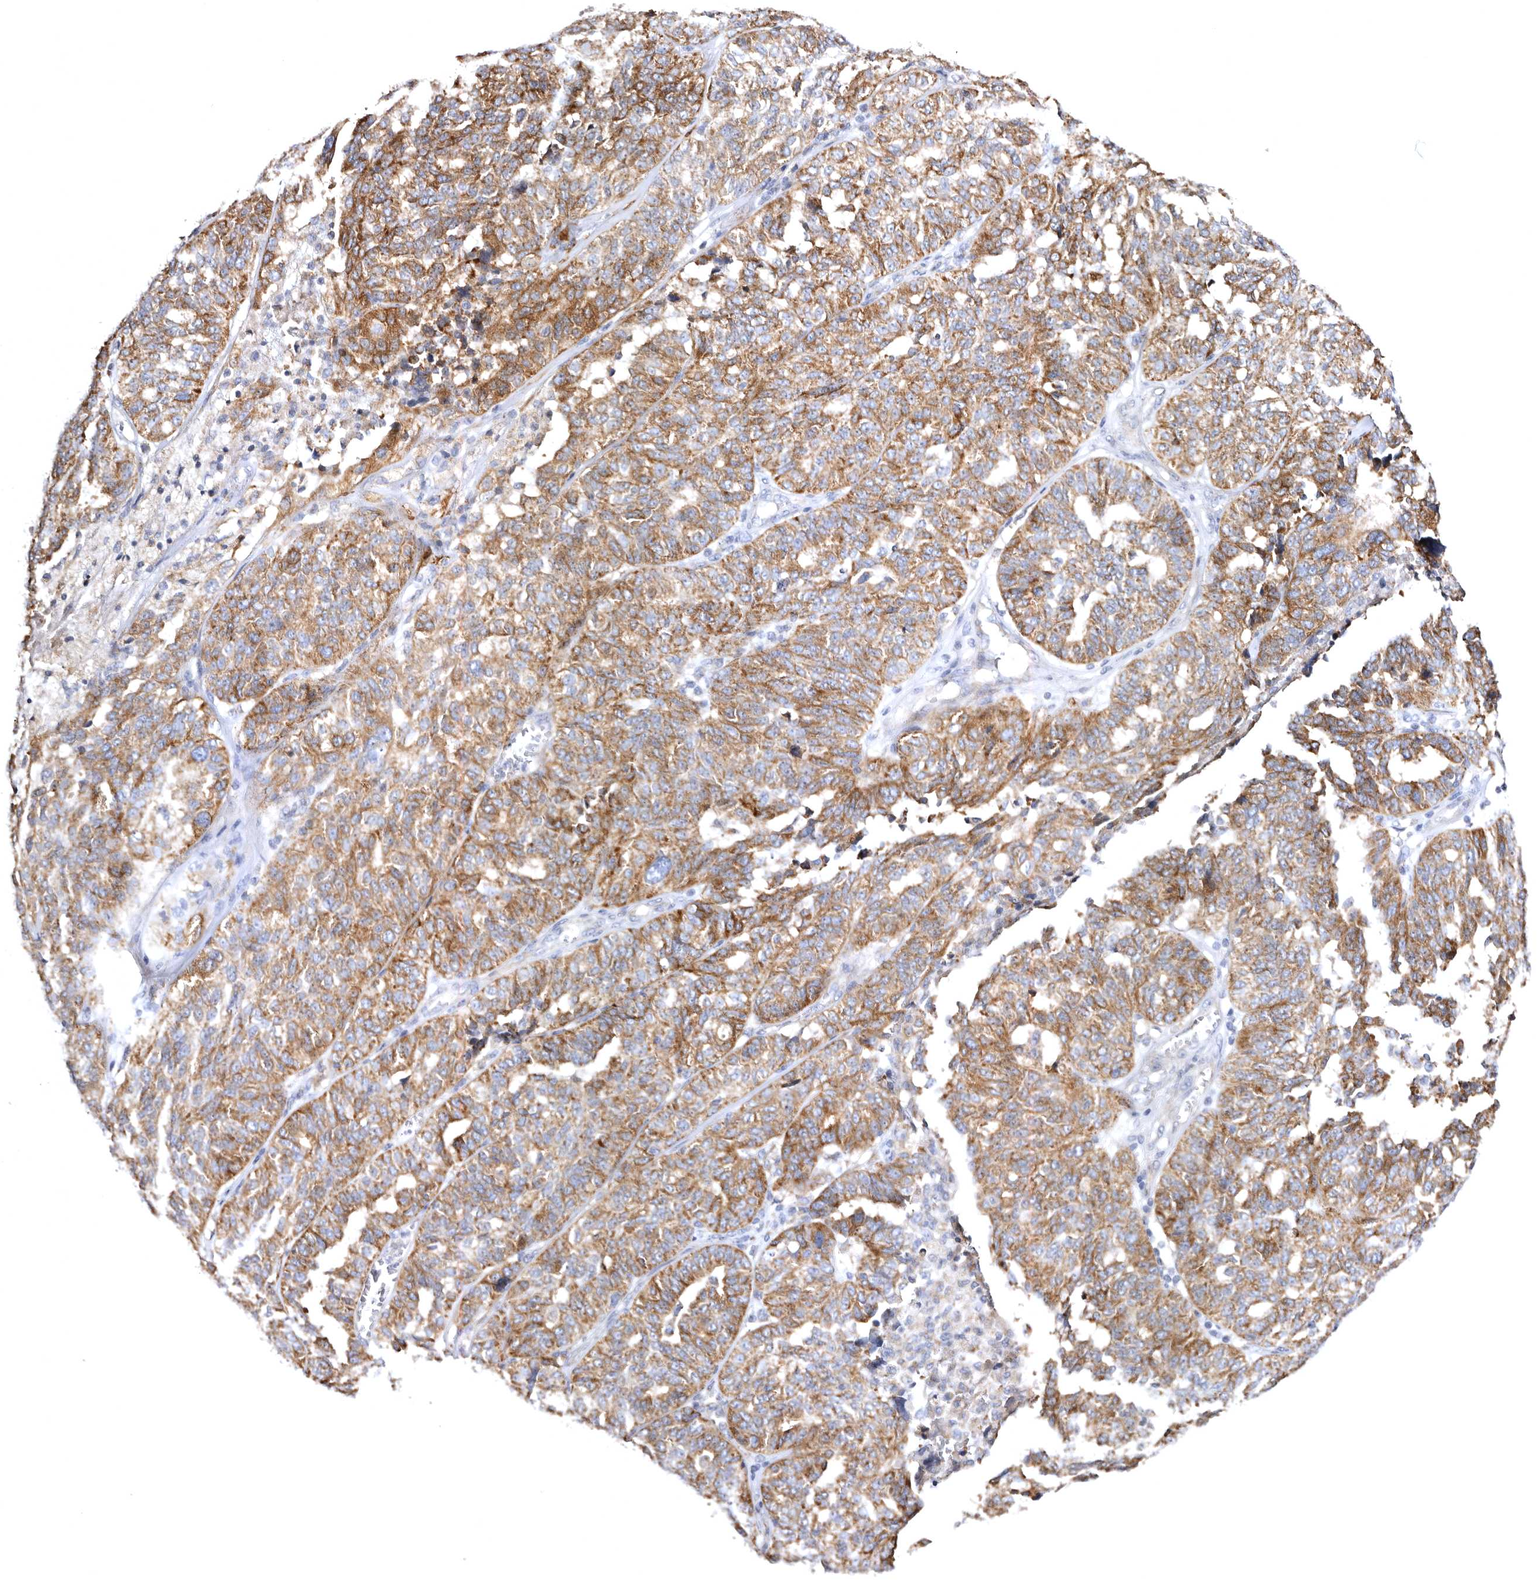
{"staining": {"intensity": "moderate", "quantity": ">75%", "location": "cytoplasmic/membranous"}, "tissue": "ovarian cancer", "cell_type": "Tumor cells", "image_type": "cancer", "snomed": [{"axis": "morphology", "description": "Cystadenocarcinoma, serous, NOS"}, {"axis": "topography", "description": "Ovary"}], "caption": "Brown immunohistochemical staining in human ovarian serous cystadenocarcinoma reveals moderate cytoplasmic/membranous staining in about >75% of tumor cells.", "gene": "BAIAP2L1", "patient": {"sex": "female", "age": 59}}